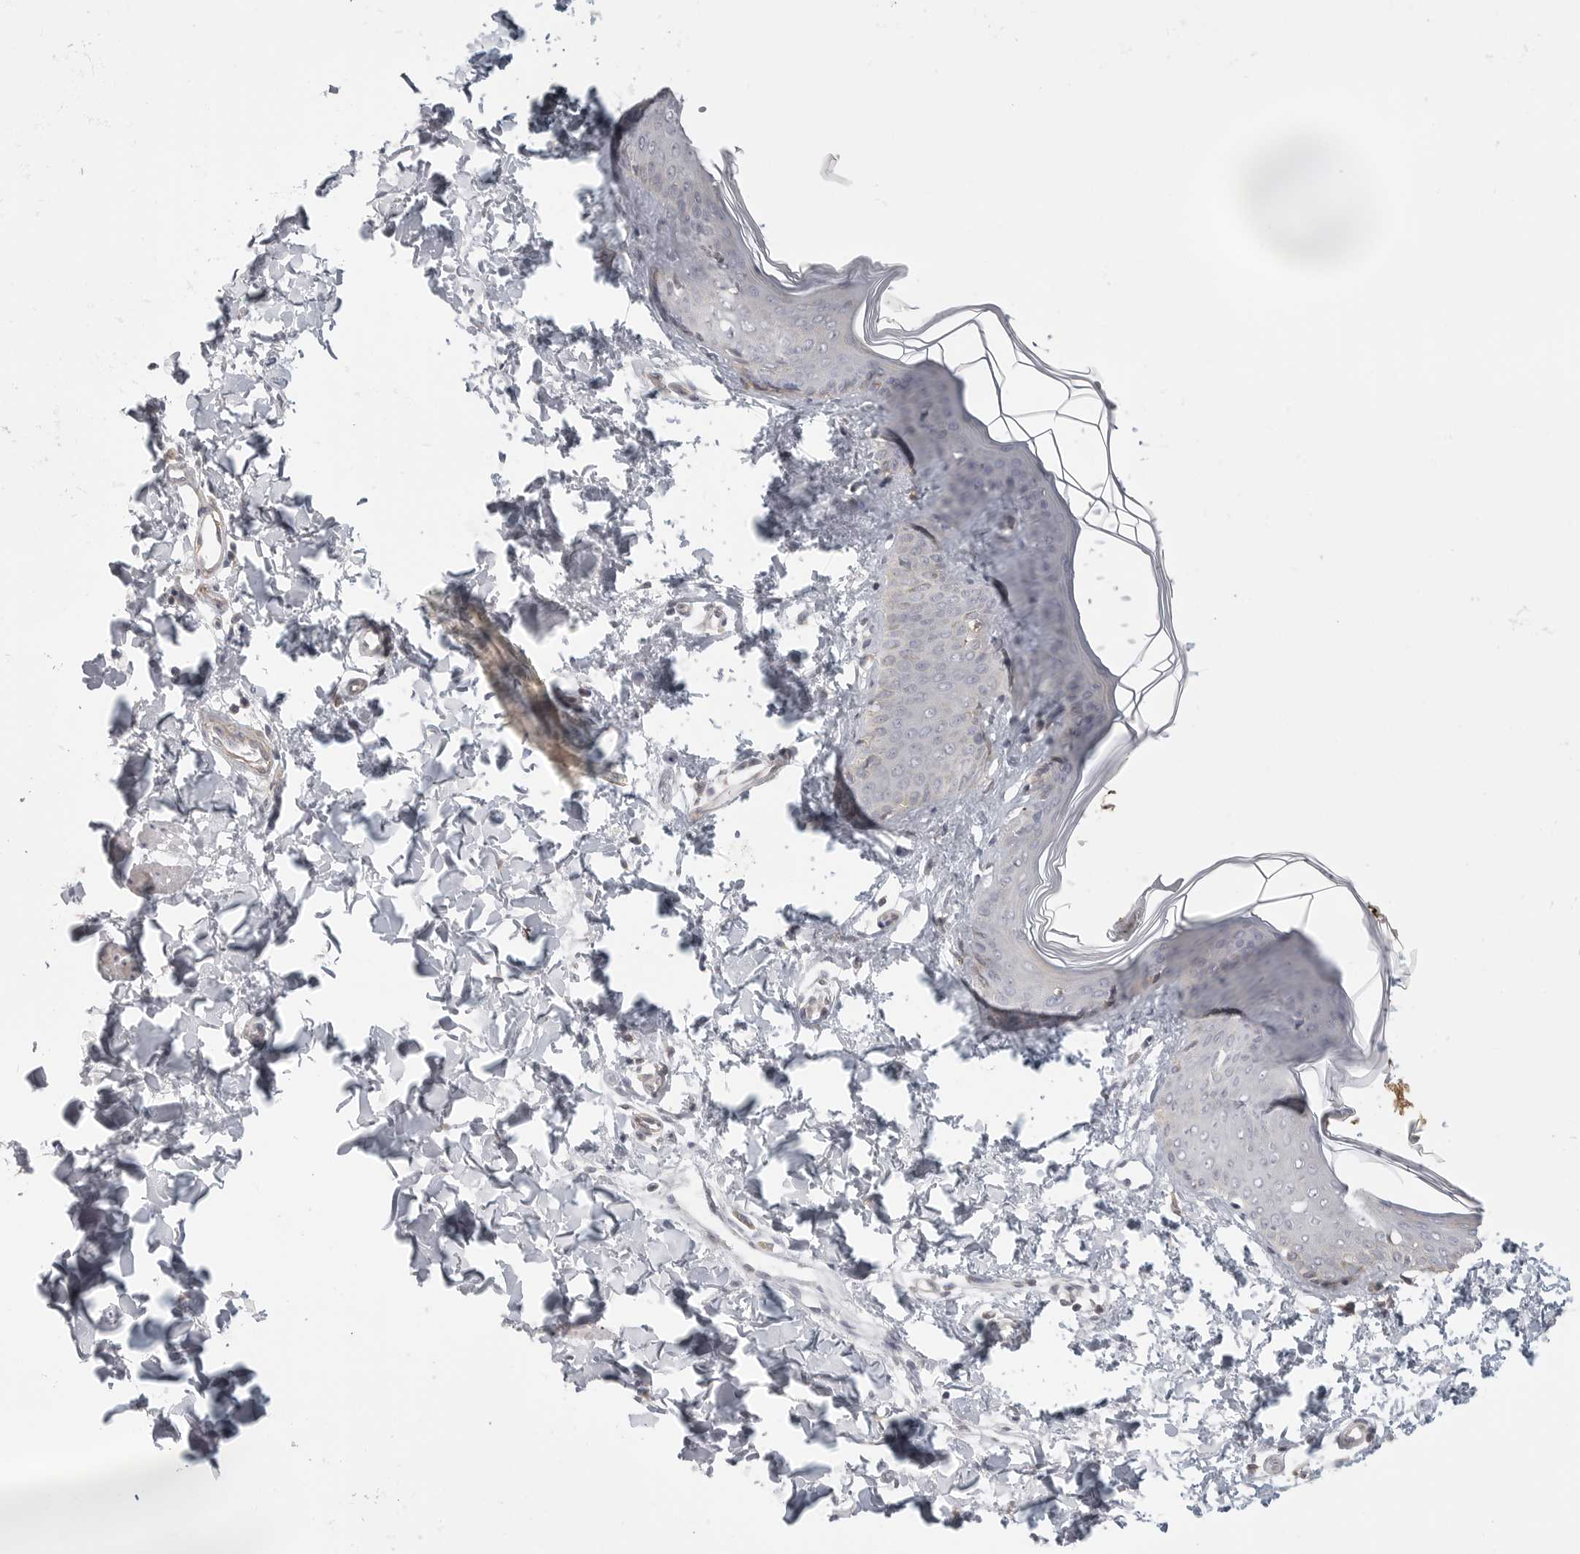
{"staining": {"intensity": "weak", "quantity": ">75%", "location": "cytoplasmic/membranous"}, "tissue": "skin", "cell_type": "Fibroblasts", "image_type": "normal", "snomed": [{"axis": "morphology", "description": "Normal tissue, NOS"}, {"axis": "topography", "description": "Skin"}], "caption": "Immunohistochemical staining of benign skin demonstrates >75% levels of weak cytoplasmic/membranous protein expression in about >75% of fibroblasts.", "gene": "CERS2", "patient": {"sex": "female", "age": 17}}